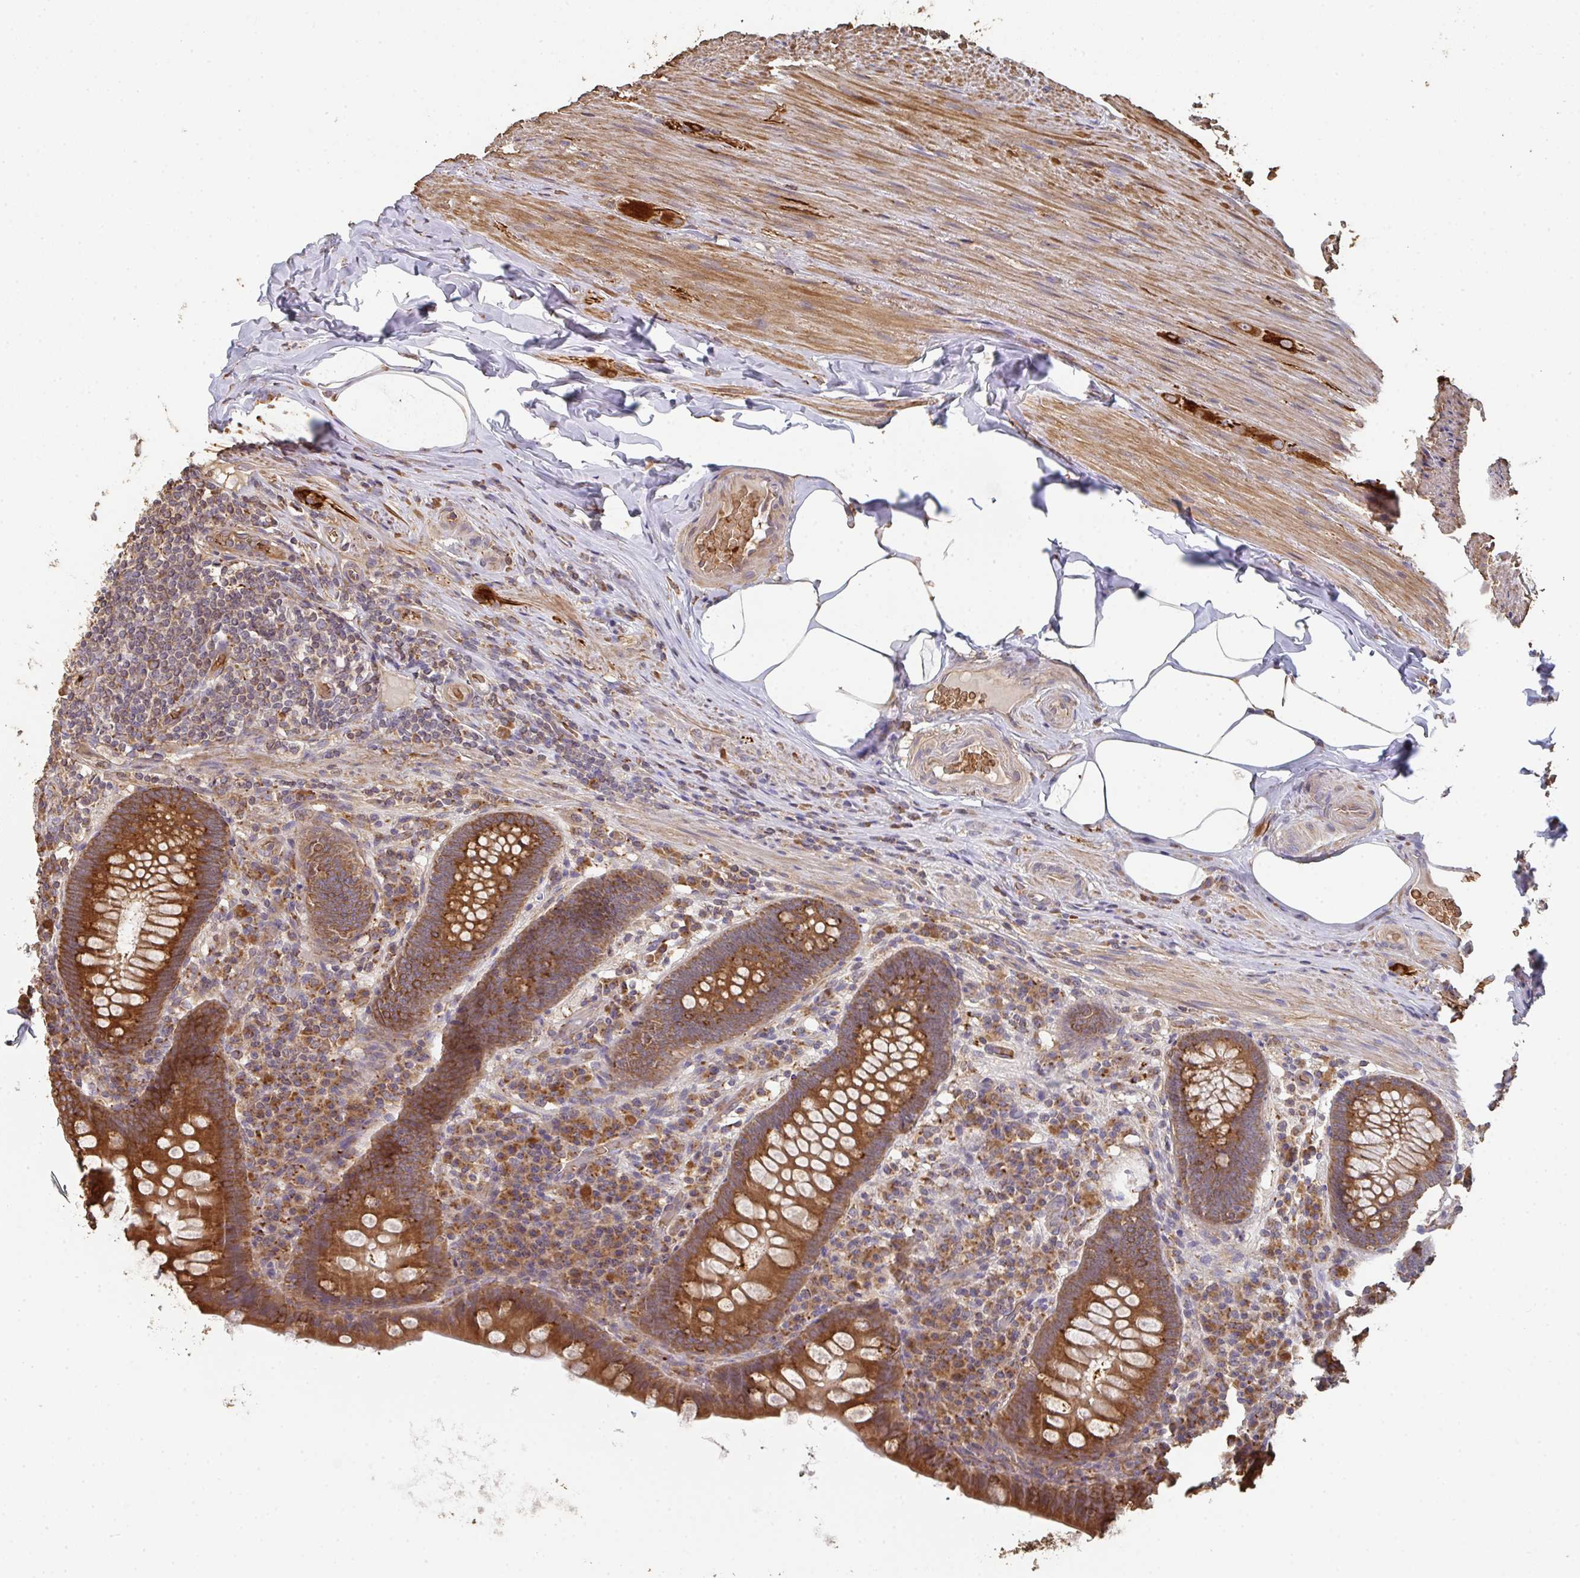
{"staining": {"intensity": "moderate", "quantity": ">75%", "location": "cytoplasmic/membranous"}, "tissue": "appendix", "cell_type": "Glandular cells", "image_type": "normal", "snomed": [{"axis": "morphology", "description": "Normal tissue, NOS"}, {"axis": "topography", "description": "Appendix"}], "caption": "A histopathology image showing moderate cytoplasmic/membranous expression in about >75% of glandular cells in benign appendix, as visualized by brown immunohistochemical staining.", "gene": "POLG", "patient": {"sex": "male", "age": 71}}